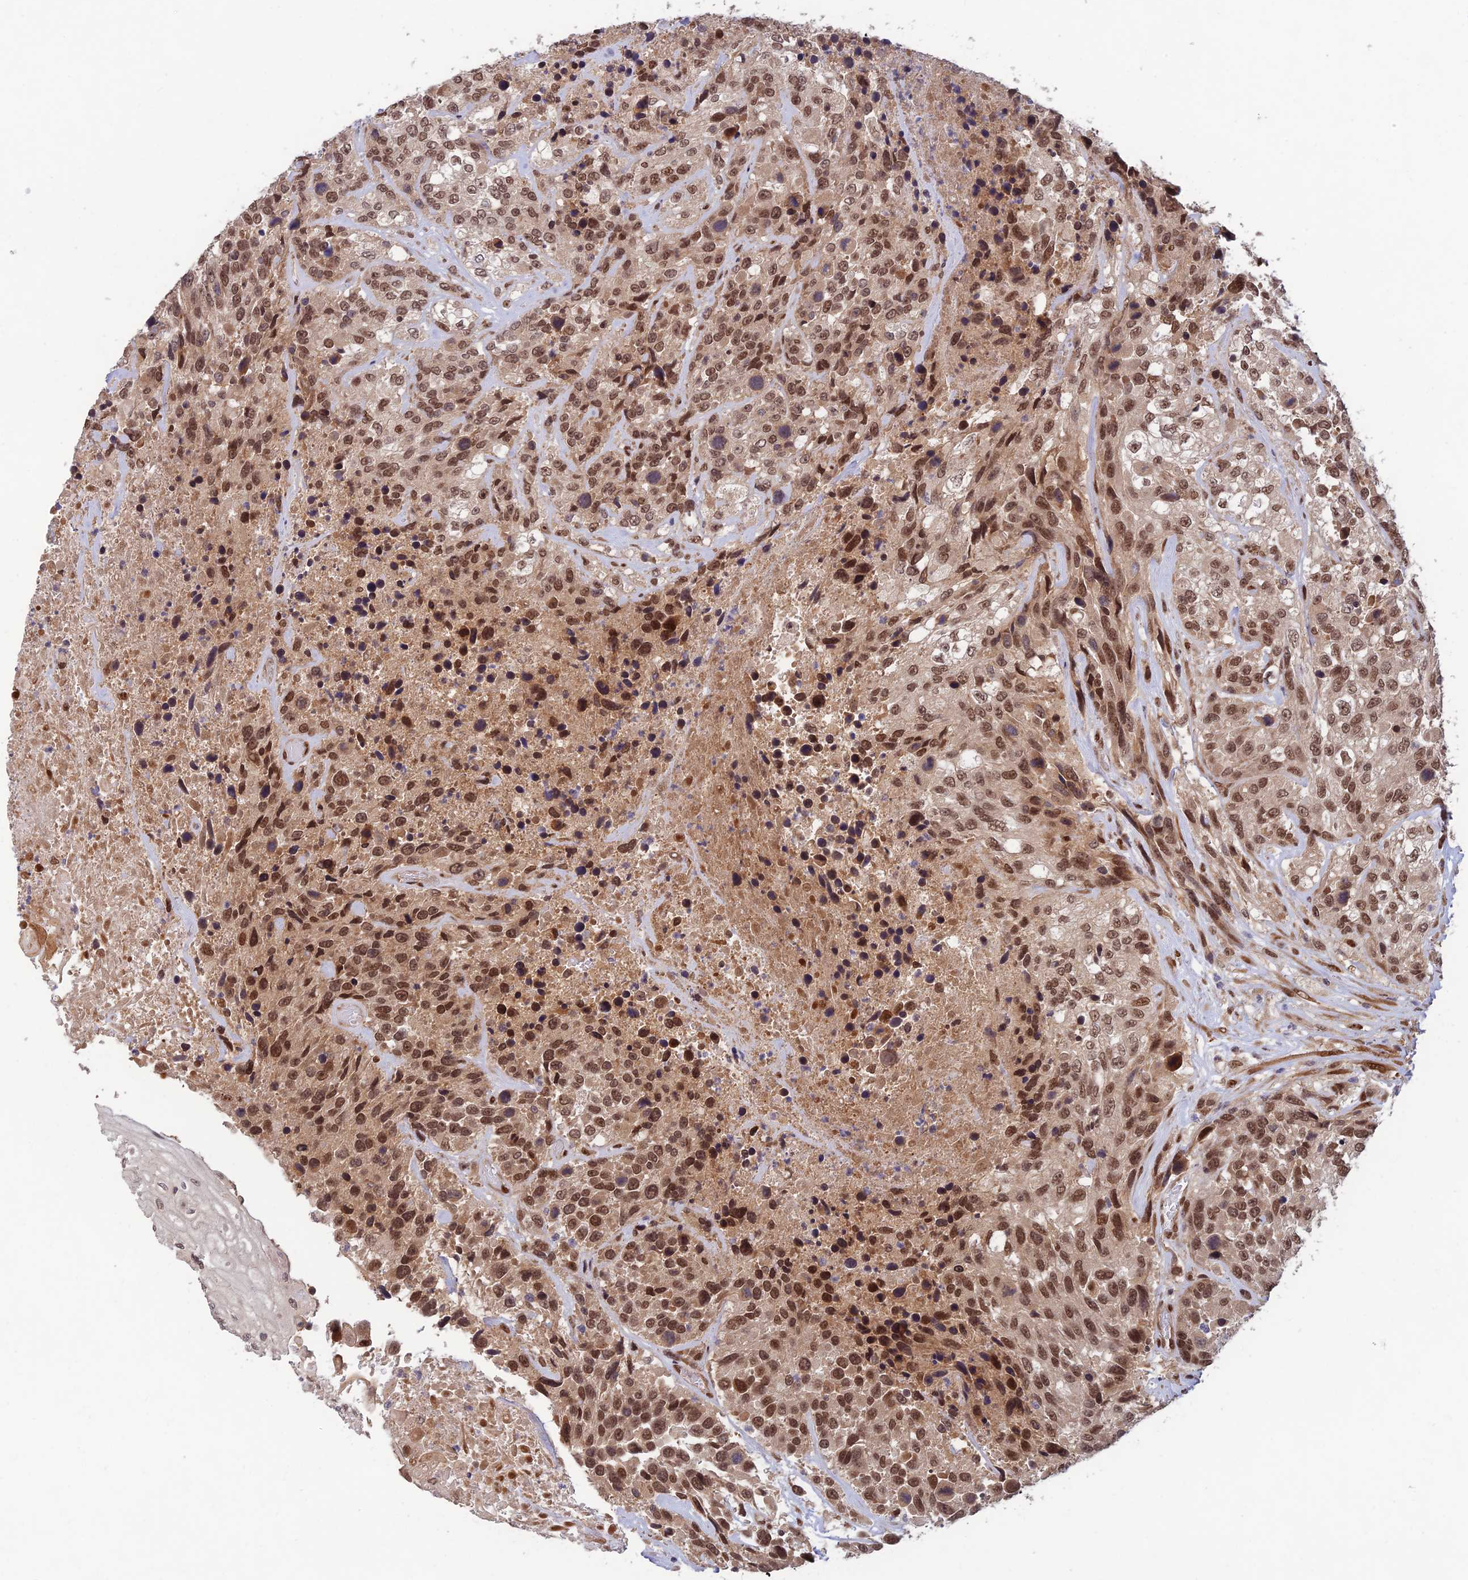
{"staining": {"intensity": "moderate", "quantity": ">75%", "location": "nuclear"}, "tissue": "urothelial cancer", "cell_type": "Tumor cells", "image_type": "cancer", "snomed": [{"axis": "morphology", "description": "Urothelial carcinoma, High grade"}, {"axis": "topography", "description": "Urinary bladder"}], "caption": "Approximately >75% of tumor cells in human high-grade urothelial carcinoma exhibit moderate nuclear protein staining as visualized by brown immunohistochemical staining.", "gene": "ZNF565", "patient": {"sex": "female", "age": 70}}